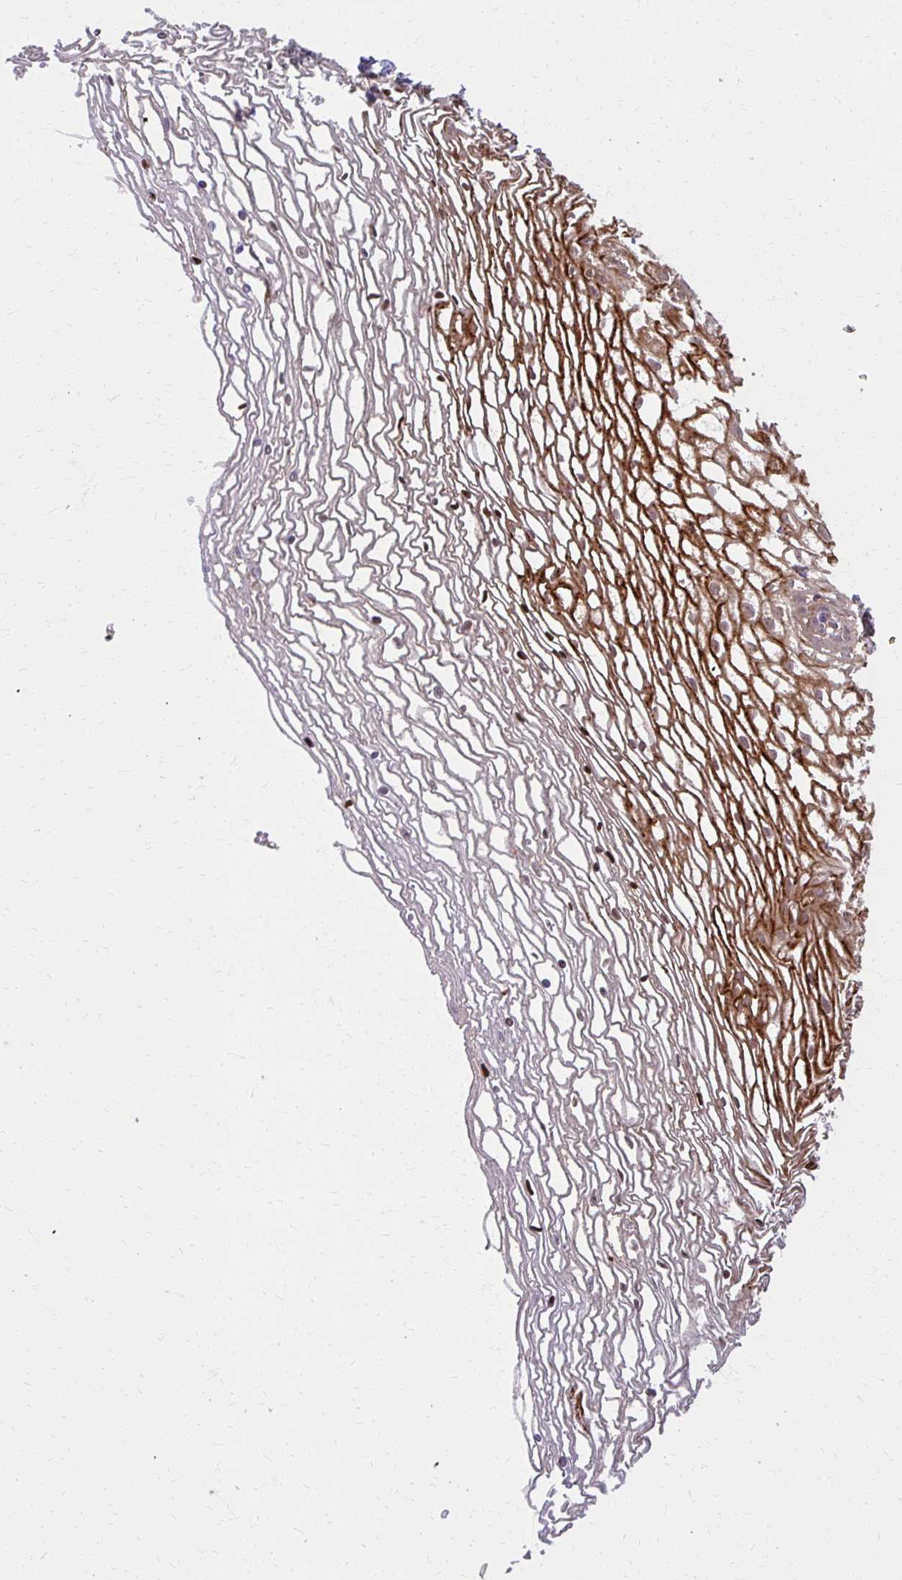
{"staining": {"intensity": "moderate", "quantity": ">75%", "location": "cytoplasmic/membranous"}, "tissue": "cervix", "cell_type": "Glandular cells", "image_type": "normal", "snomed": [{"axis": "morphology", "description": "Normal tissue, NOS"}, {"axis": "topography", "description": "Cervix"}], "caption": "Cervix stained for a protein reveals moderate cytoplasmic/membranous positivity in glandular cells. (brown staining indicates protein expression, while blue staining denotes nuclei).", "gene": "GNS", "patient": {"sex": "female", "age": 36}}